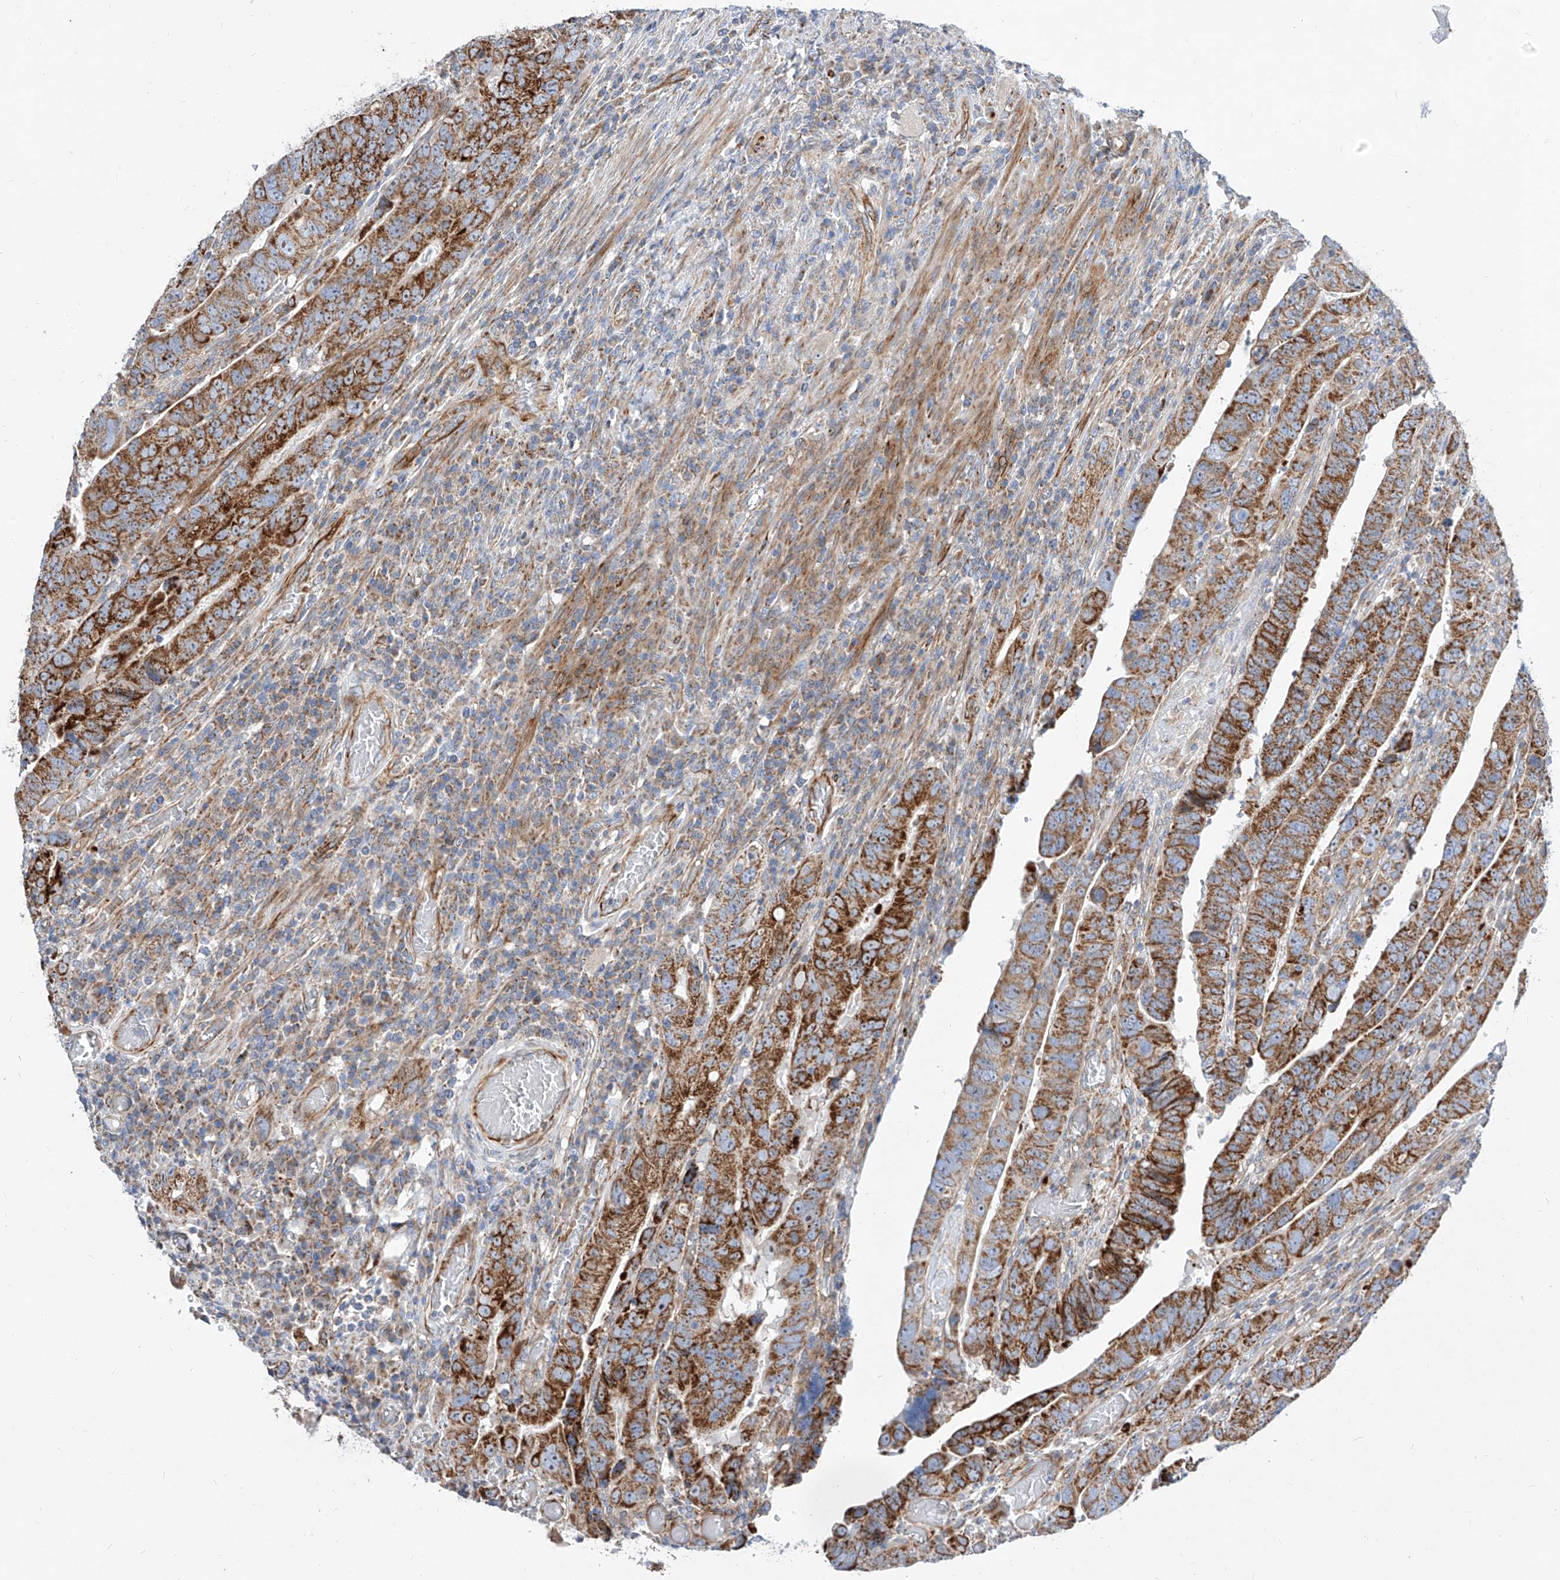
{"staining": {"intensity": "strong", "quantity": ">75%", "location": "cytoplasmic/membranous"}, "tissue": "colorectal cancer", "cell_type": "Tumor cells", "image_type": "cancer", "snomed": [{"axis": "morphology", "description": "Normal tissue, NOS"}, {"axis": "morphology", "description": "Adenocarcinoma, NOS"}, {"axis": "topography", "description": "Rectum"}], "caption": "This photomicrograph demonstrates adenocarcinoma (colorectal) stained with IHC to label a protein in brown. The cytoplasmic/membranous of tumor cells show strong positivity for the protein. Nuclei are counter-stained blue.", "gene": "CST9", "patient": {"sex": "female", "age": 65}}